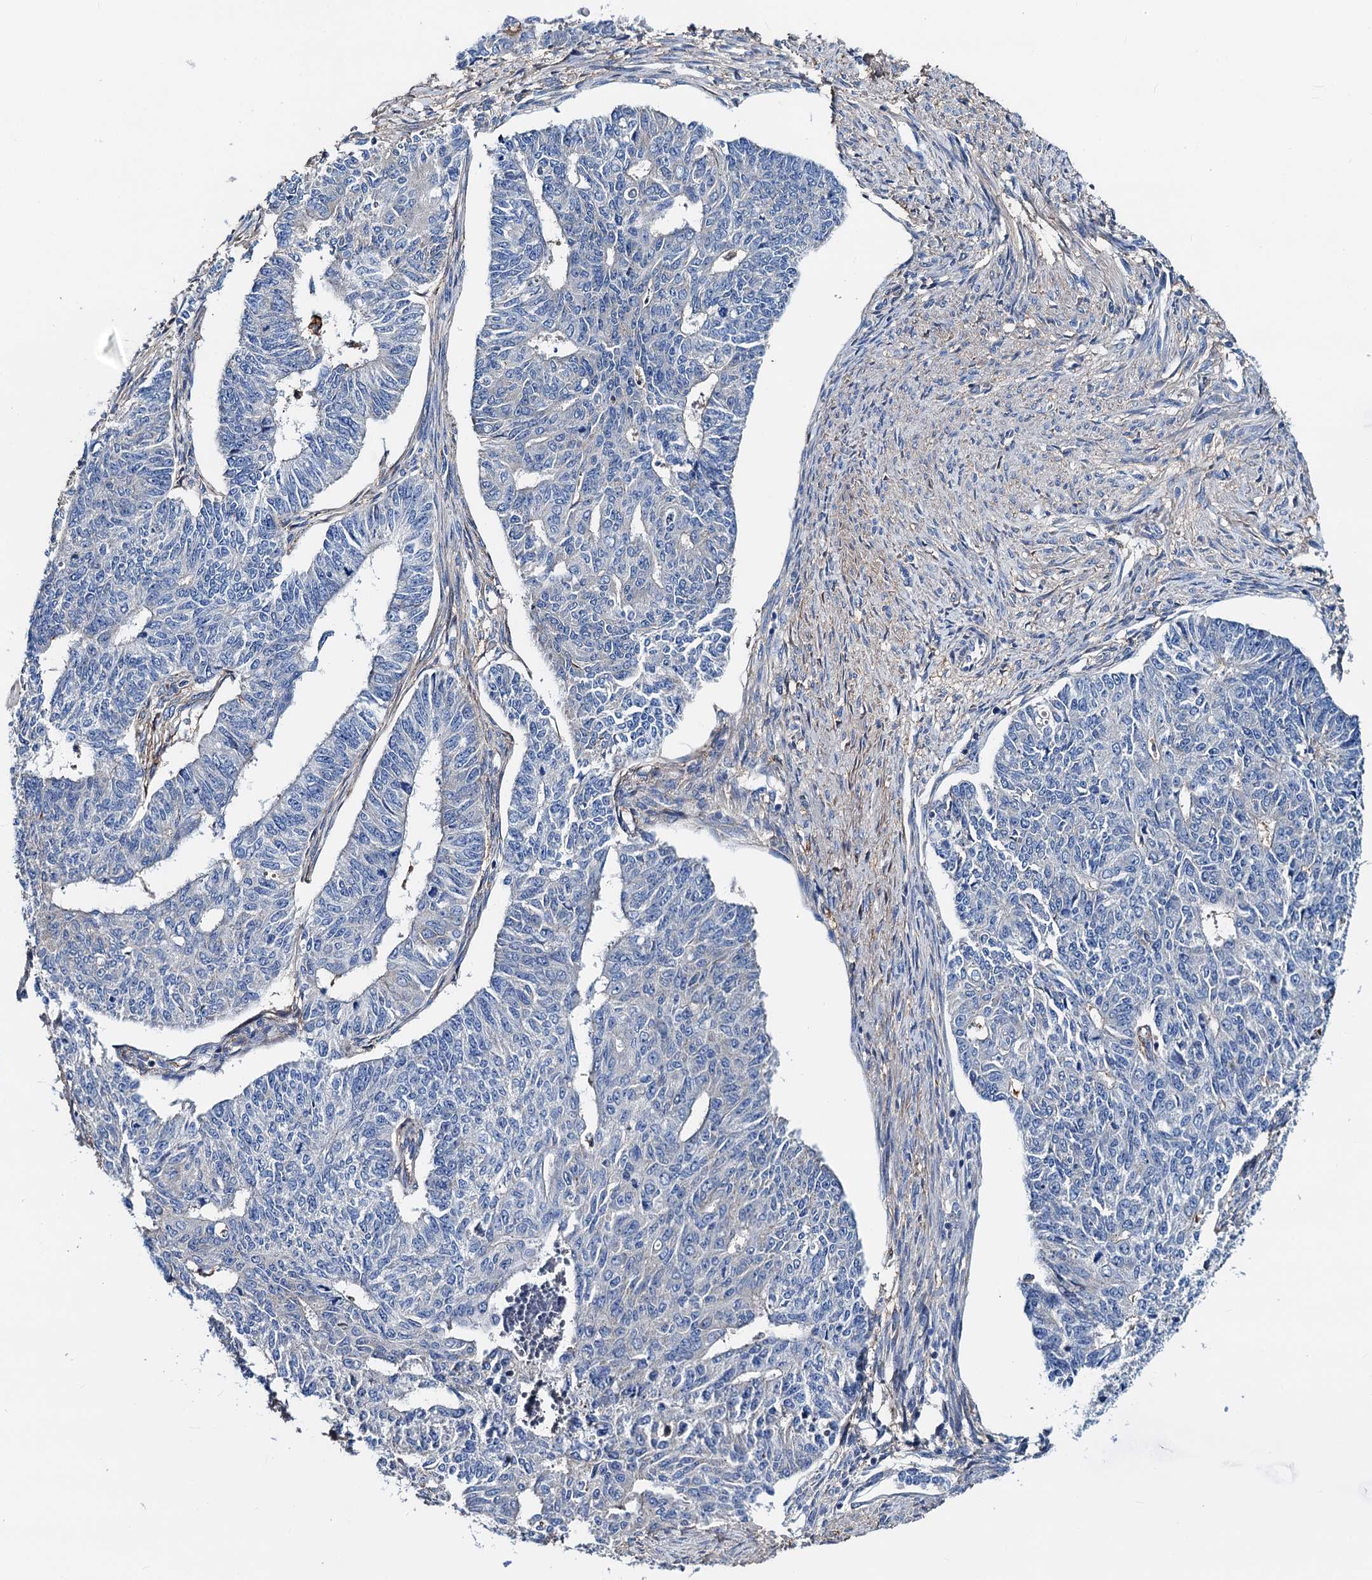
{"staining": {"intensity": "negative", "quantity": "none", "location": "none"}, "tissue": "endometrial cancer", "cell_type": "Tumor cells", "image_type": "cancer", "snomed": [{"axis": "morphology", "description": "Adenocarcinoma, NOS"}, {"axis": "topography", "description": "Endometrium"}], "caption": "This is a photomicrograph of immunohistochemistry (IHC) staining of adenocarcinoma (endometrial), which shows no staining in tumor cells.", "gene": "GCOM1", "patient": {"sex": "female", "age": 32}}